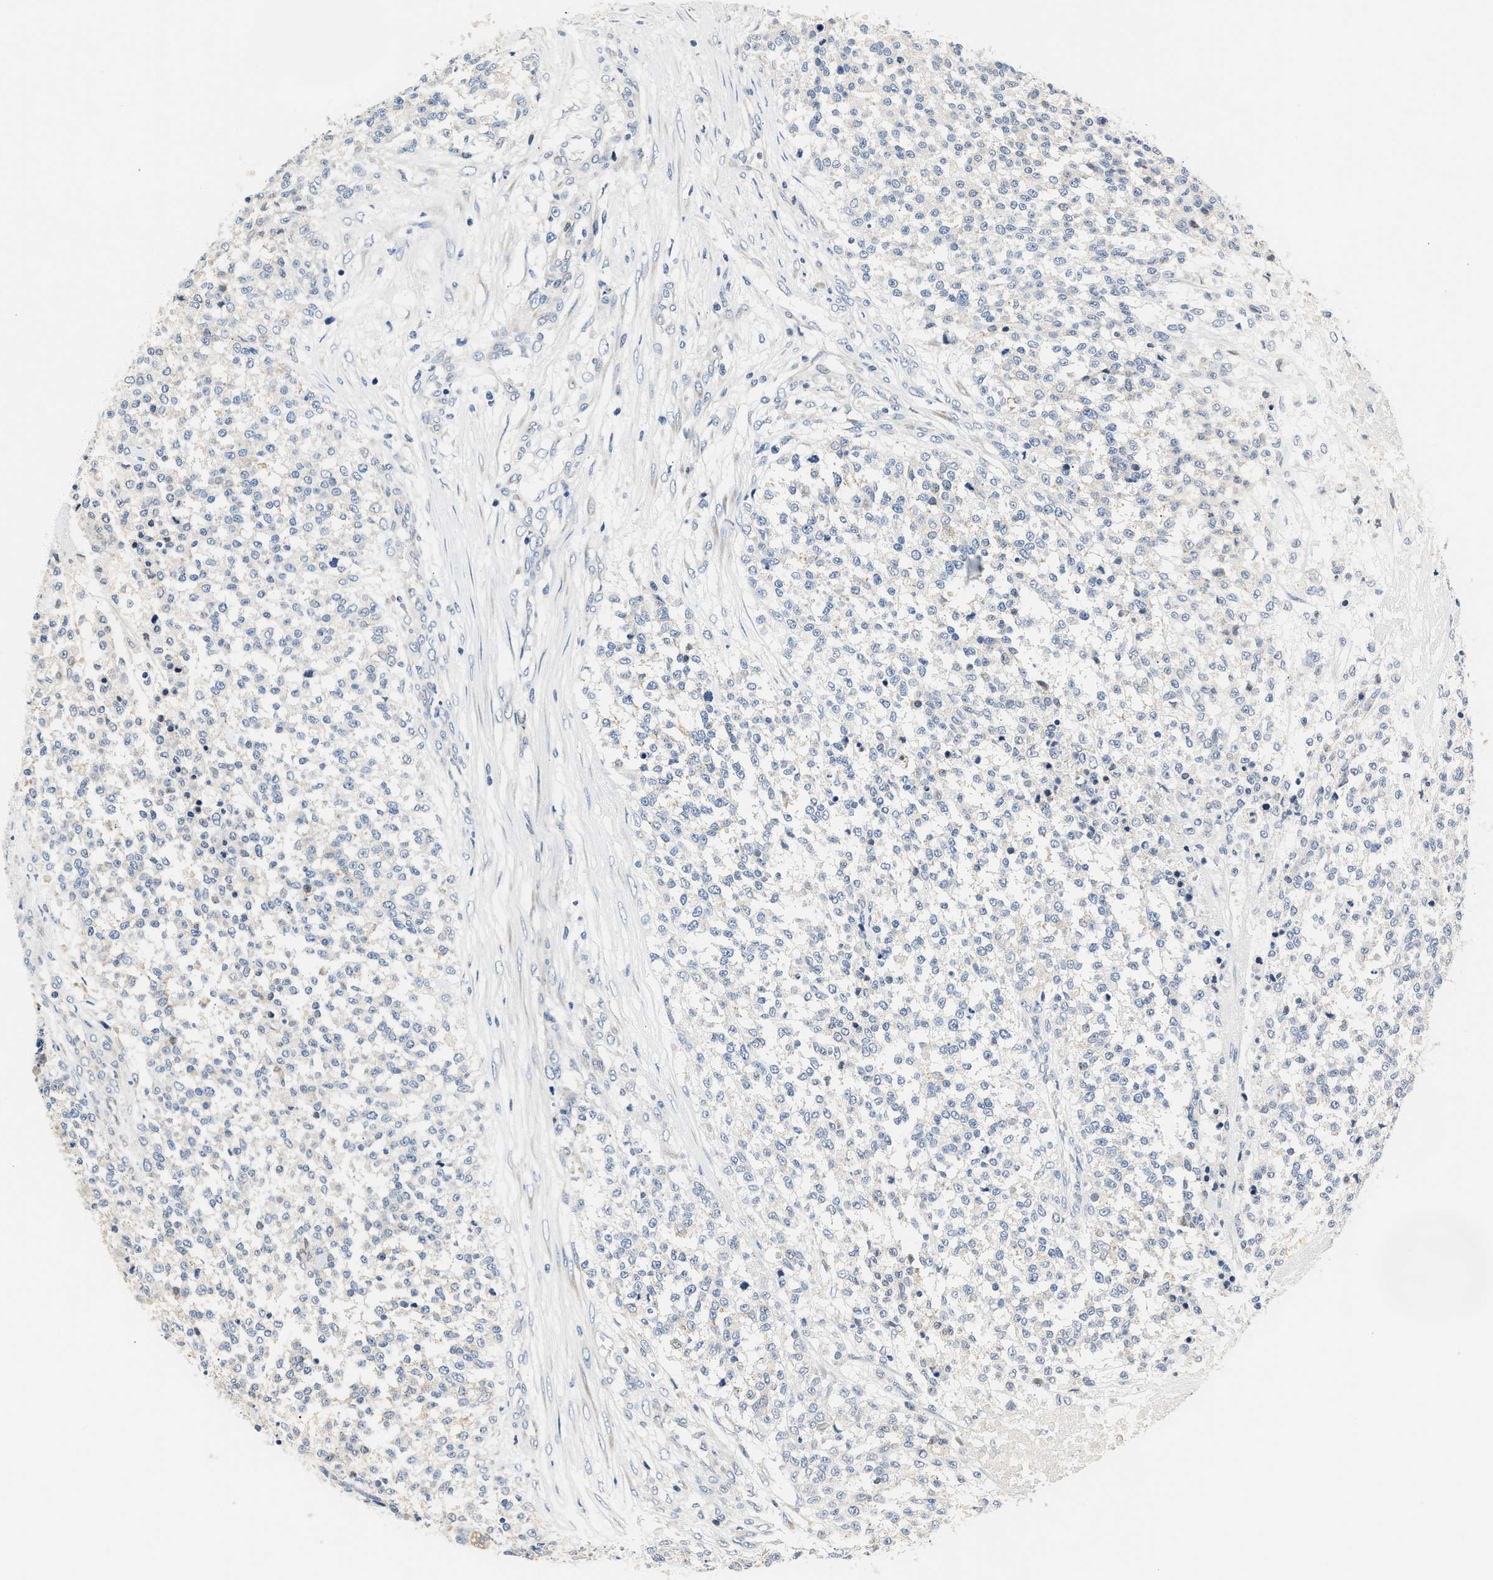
{"staining": {"intensity": "weak", "quantity": "<25%", "location": "cytoplasmic/membranous"}, "tissue": "testis cancer", "cell_type": "Tumor cells", "image_type": "cancer", "snomed": [{"axis": "morphology", "description": "Seminoma, NOS"}, {"axis": "topography", "description": "Testis"}], "caption": "A high-resolution photomicrograph shows IHC staining of testis cancer, which exhibits no significant staining in tumor cells.", "gene": "TNIP2", "patient": {"sex": "male", "age": 59}}